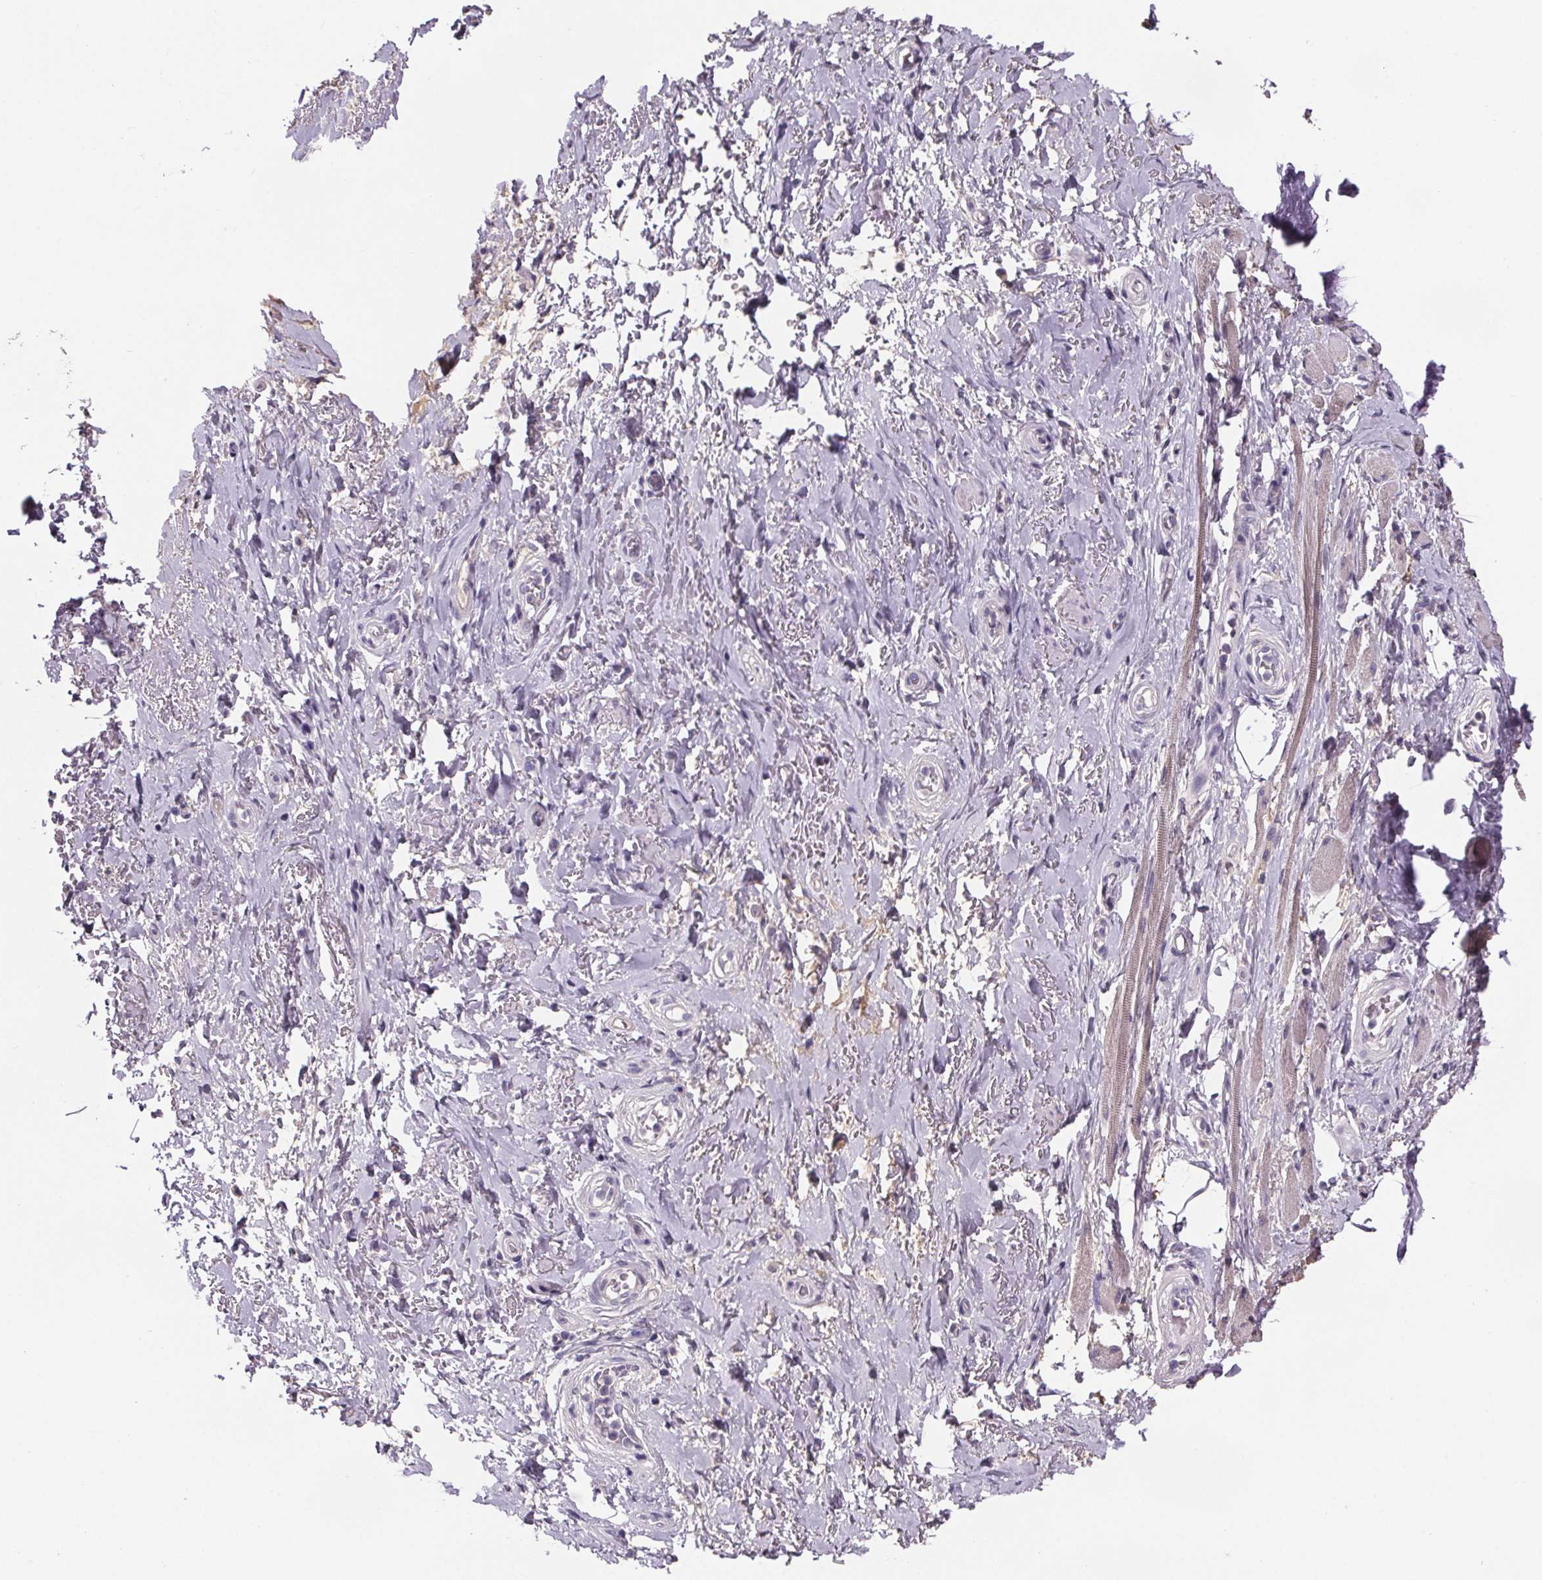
{"staining": {"intensity": "negative", "quantity": "none", "location": "none"}, "tissue": "adipose tissue", "cell_type": "Adipocytes", "image_type": "normal", "snomed": [{"axis": "morphology", "description": "Normal tissue, NOS"}, {"axis": "topography", "description": "Anal"}, {"axis": "topography", "description": "Peripheral nerve tissue"}], "caption": "This is an immunohistochemistry histopathology image of unremarkable adipose tissue. There is no positivity in adipocytes.", "gene": "CUBN", "patient": {"sex": "male", "age": 53}}